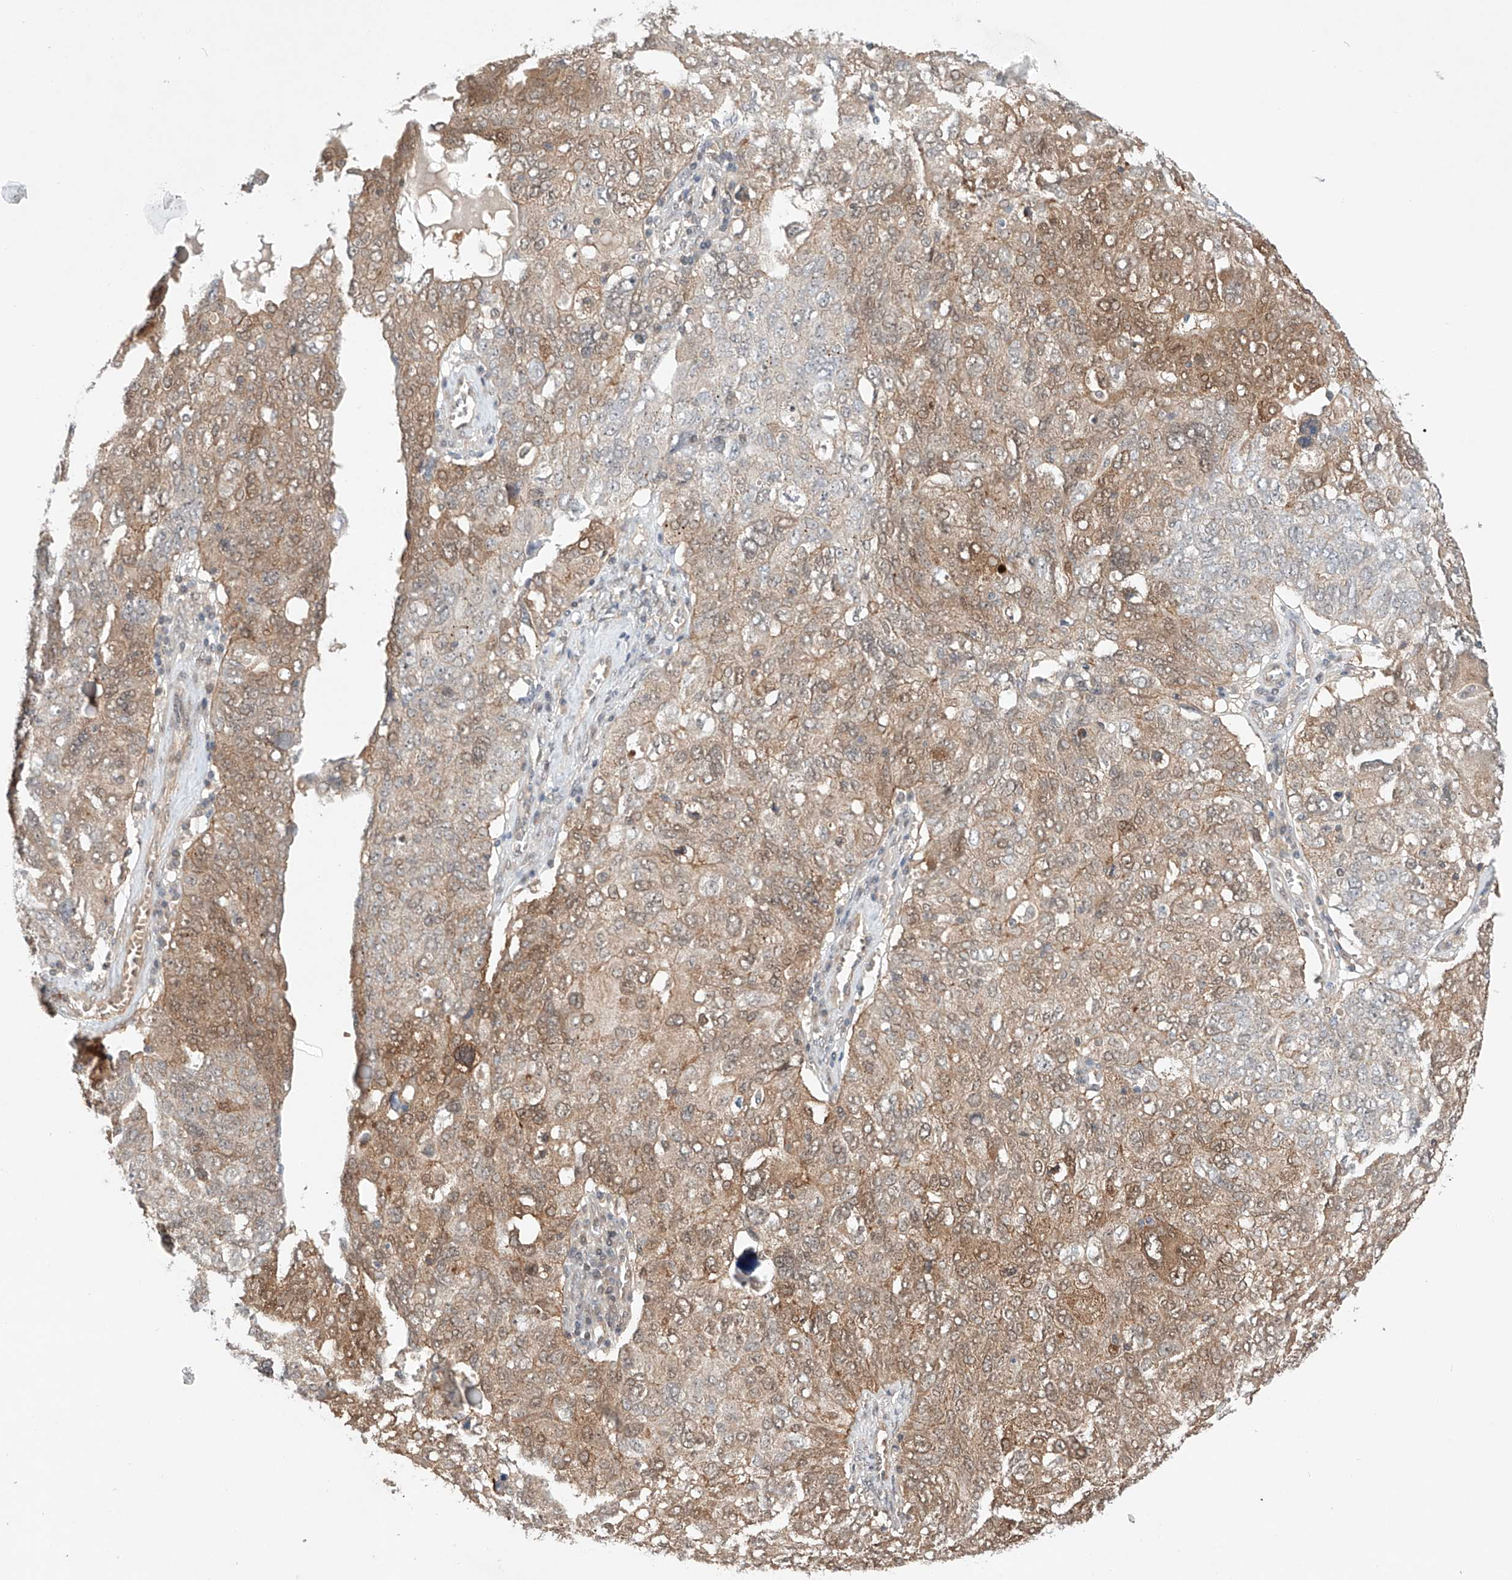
{"staining": {"intensity": "weak", "quantity": "25%-75%", "location": "cytoplasmic/membranous"}, "tissue": "ovarian cancer", "cell_type": "Tumor cells", "image_type": "cancer", "snomed": [{"axis": "morphology", "description": "Carcinoma, endometroid"}, {"axis": "topography", "description": "Ovary"}], "caption": "Immunohistochemical staining of ovarian cancer (endometroid carcinoma) reveals low levels of weak cytoplasmic/membranous positivity in about 25%-75% of tumor cells. (DAB (3,3'-diaminobenzidine) IHC with brightfield microscopy, high magnification).", "gene": "TSR2", "patient": {"sex": "female", "age": 62}}